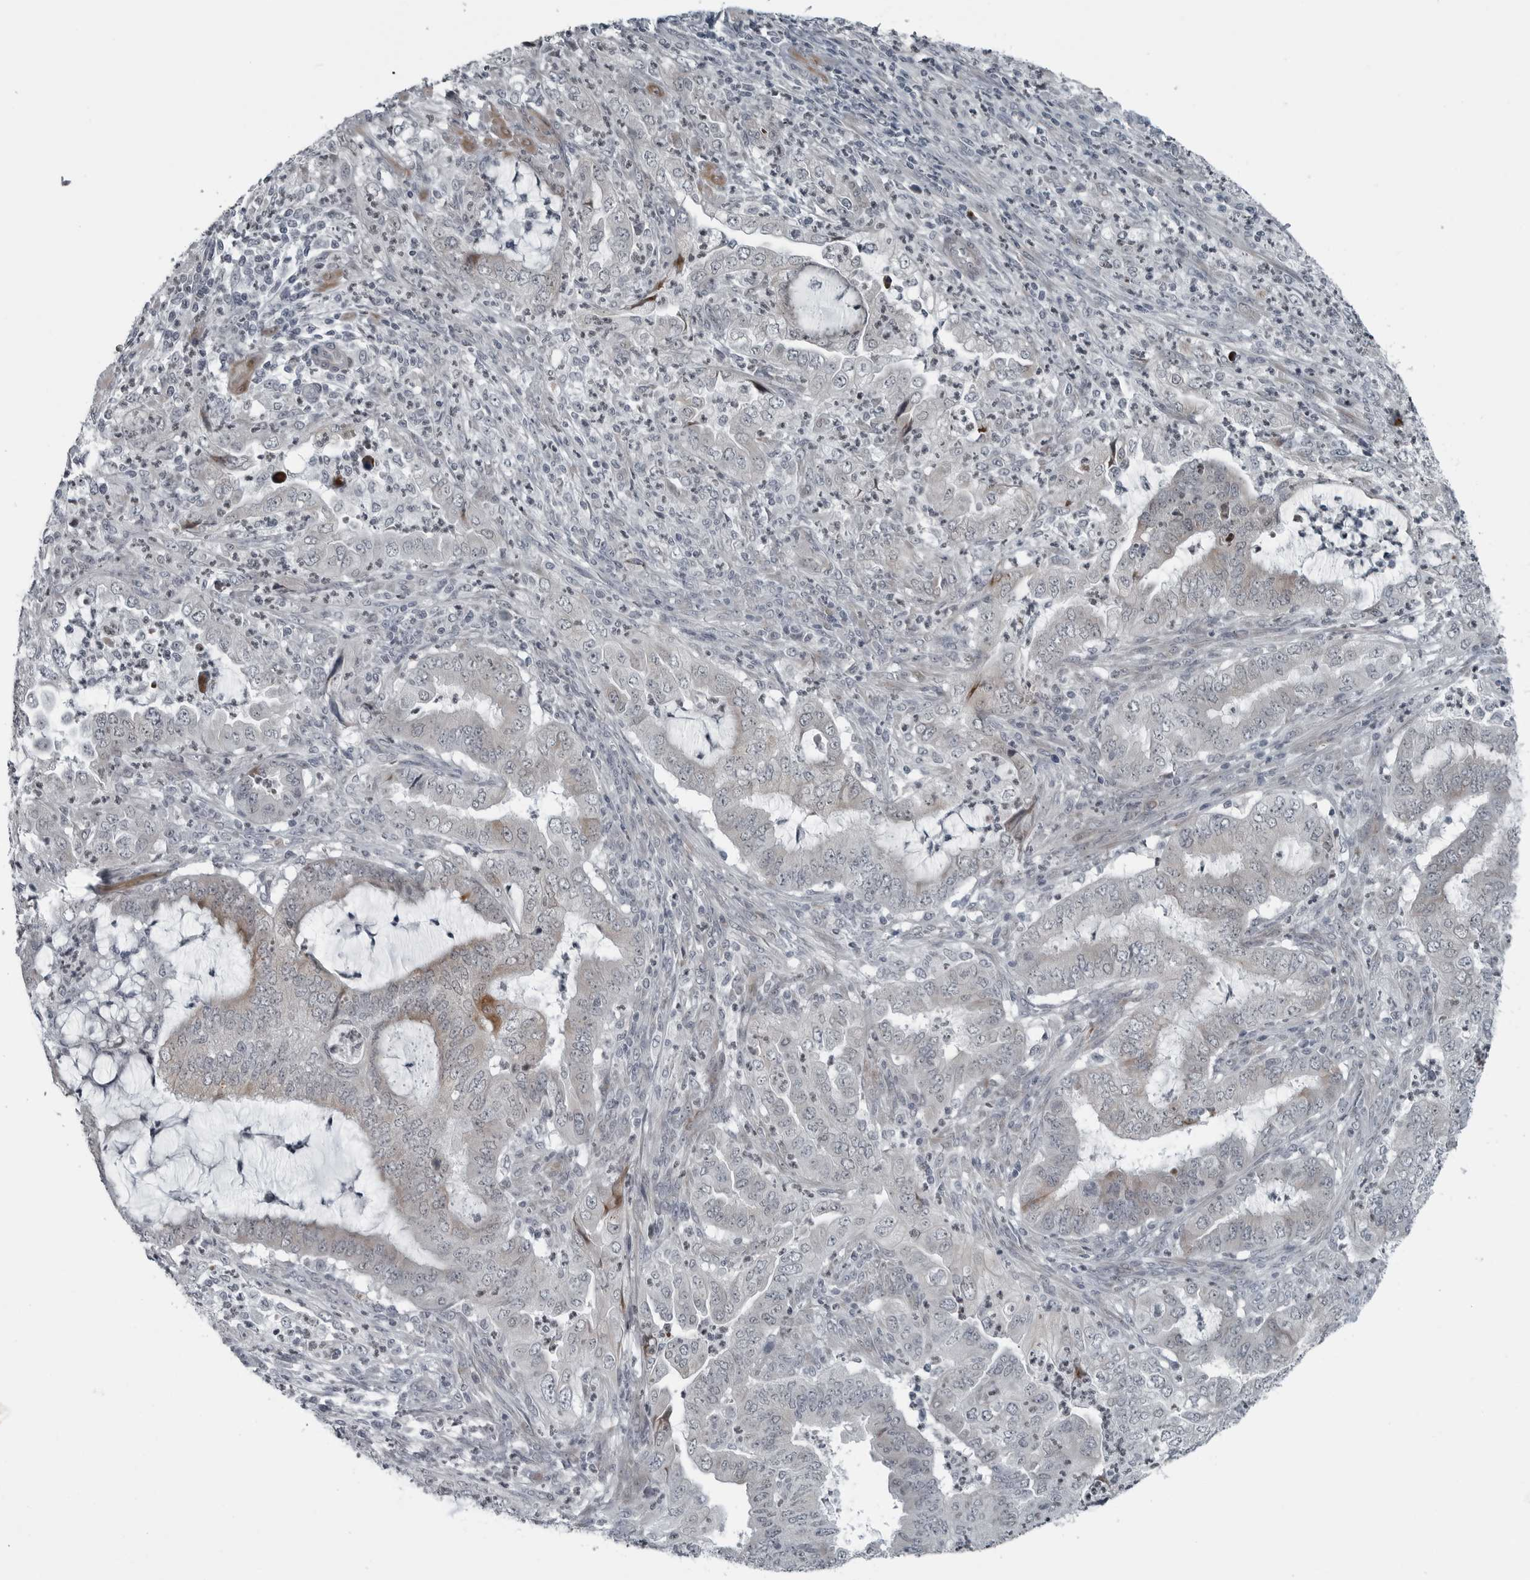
{"staining": {"intensity": "negative", "quantity": "none", "location": "none"}, "tissue": "endometrial cancer", "cell_type": "Tumor cells", "image_type": "cancer", "snomed": [{"axis": "morphology", "description": "Adenocarcinoma, NOS"}, {"axis": "topography", "description": "Endometrium"}], "caption": "This is an immunohistochemistry photomicrograph of human endometrial cancer (adenocarcinoma). There is no positivity in tumor cells.", "gene": "DNAAF11", "patient": {"sex": "female", "age": 51}}